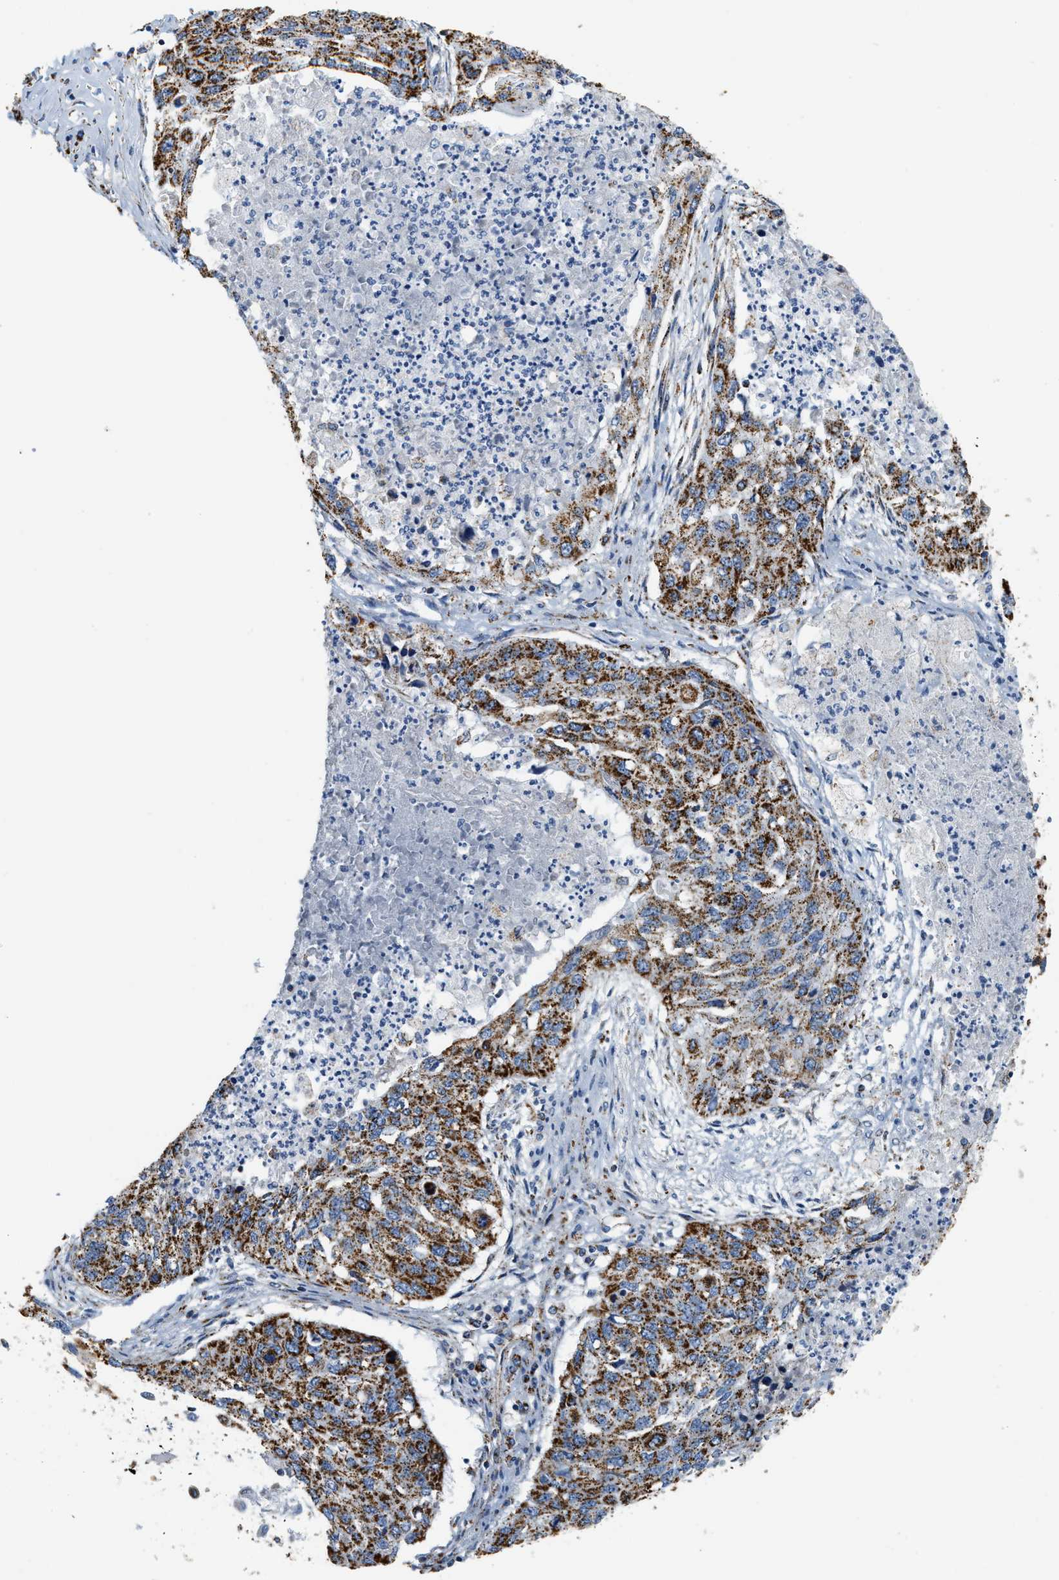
{"staining": {"intensity": "strong", "quantity": ">75%", "location": "cytoplasmic/membranous"}, "tissue": "lung cancer", "cell_type": "Tumor cells", "image_type": "cancer", "snomed": [{"axis": "morphology", "description": "Squamous cell carcinoma, NOS"}, {"axis": "topography", "description": "Lung"}], "caption": "Immunohistochemistry histopathology image of lung cancer (squamous cell carcinoma) stained for a protein (brown), which demonstrates high levels of strong cytoplasmic/membranous expression in about >75% of tumor cells.", "gene": "SHMT2", "patient": {"sex": "female", "age": 63}}